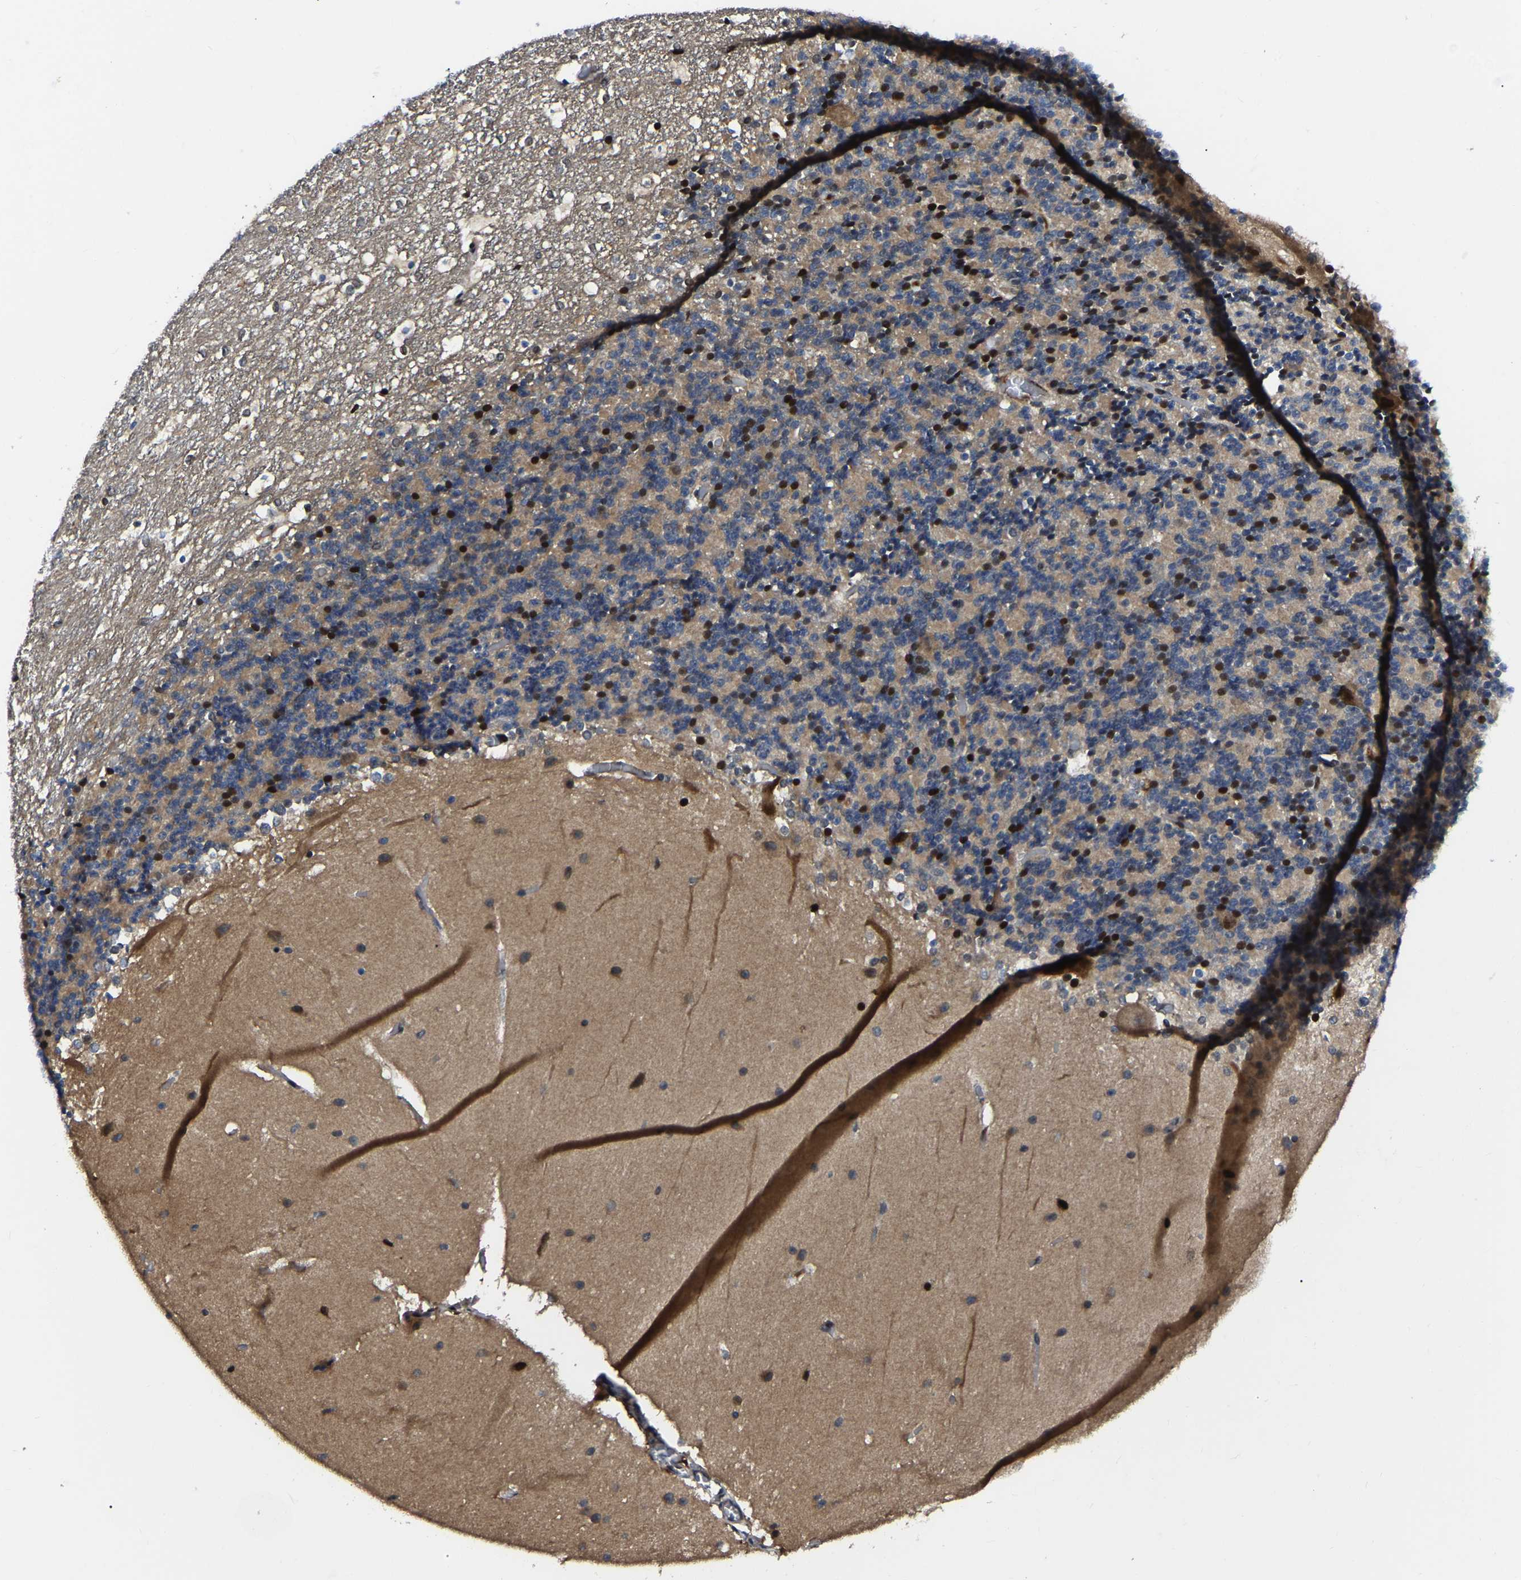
{"staining": {"intensity": "strong", "quantity": "25%-75%", "location": "nuclear"}, "tissue": "cerebellum", "cell_type": "Cells in granular layer", "image_type": "normal", "snomed": [{"axis": "morphology", "description": "Normal tissue, NOS"}, {"axis": "topography", "description": "Cerebellum"}], "caption": "IHC (DAB (3,3'-diaminobenzidine)) staining of unremarkable cerebellum reveals strong nuclear protein expression in about 25%-75% of cells in granular layer. (Stains: DAB in brown, nuclei in blue, Microscopy: brightfield microscopy at high magnification).", "gene": "TRIM35", "patient": {"sex": "female", "age": 19}}